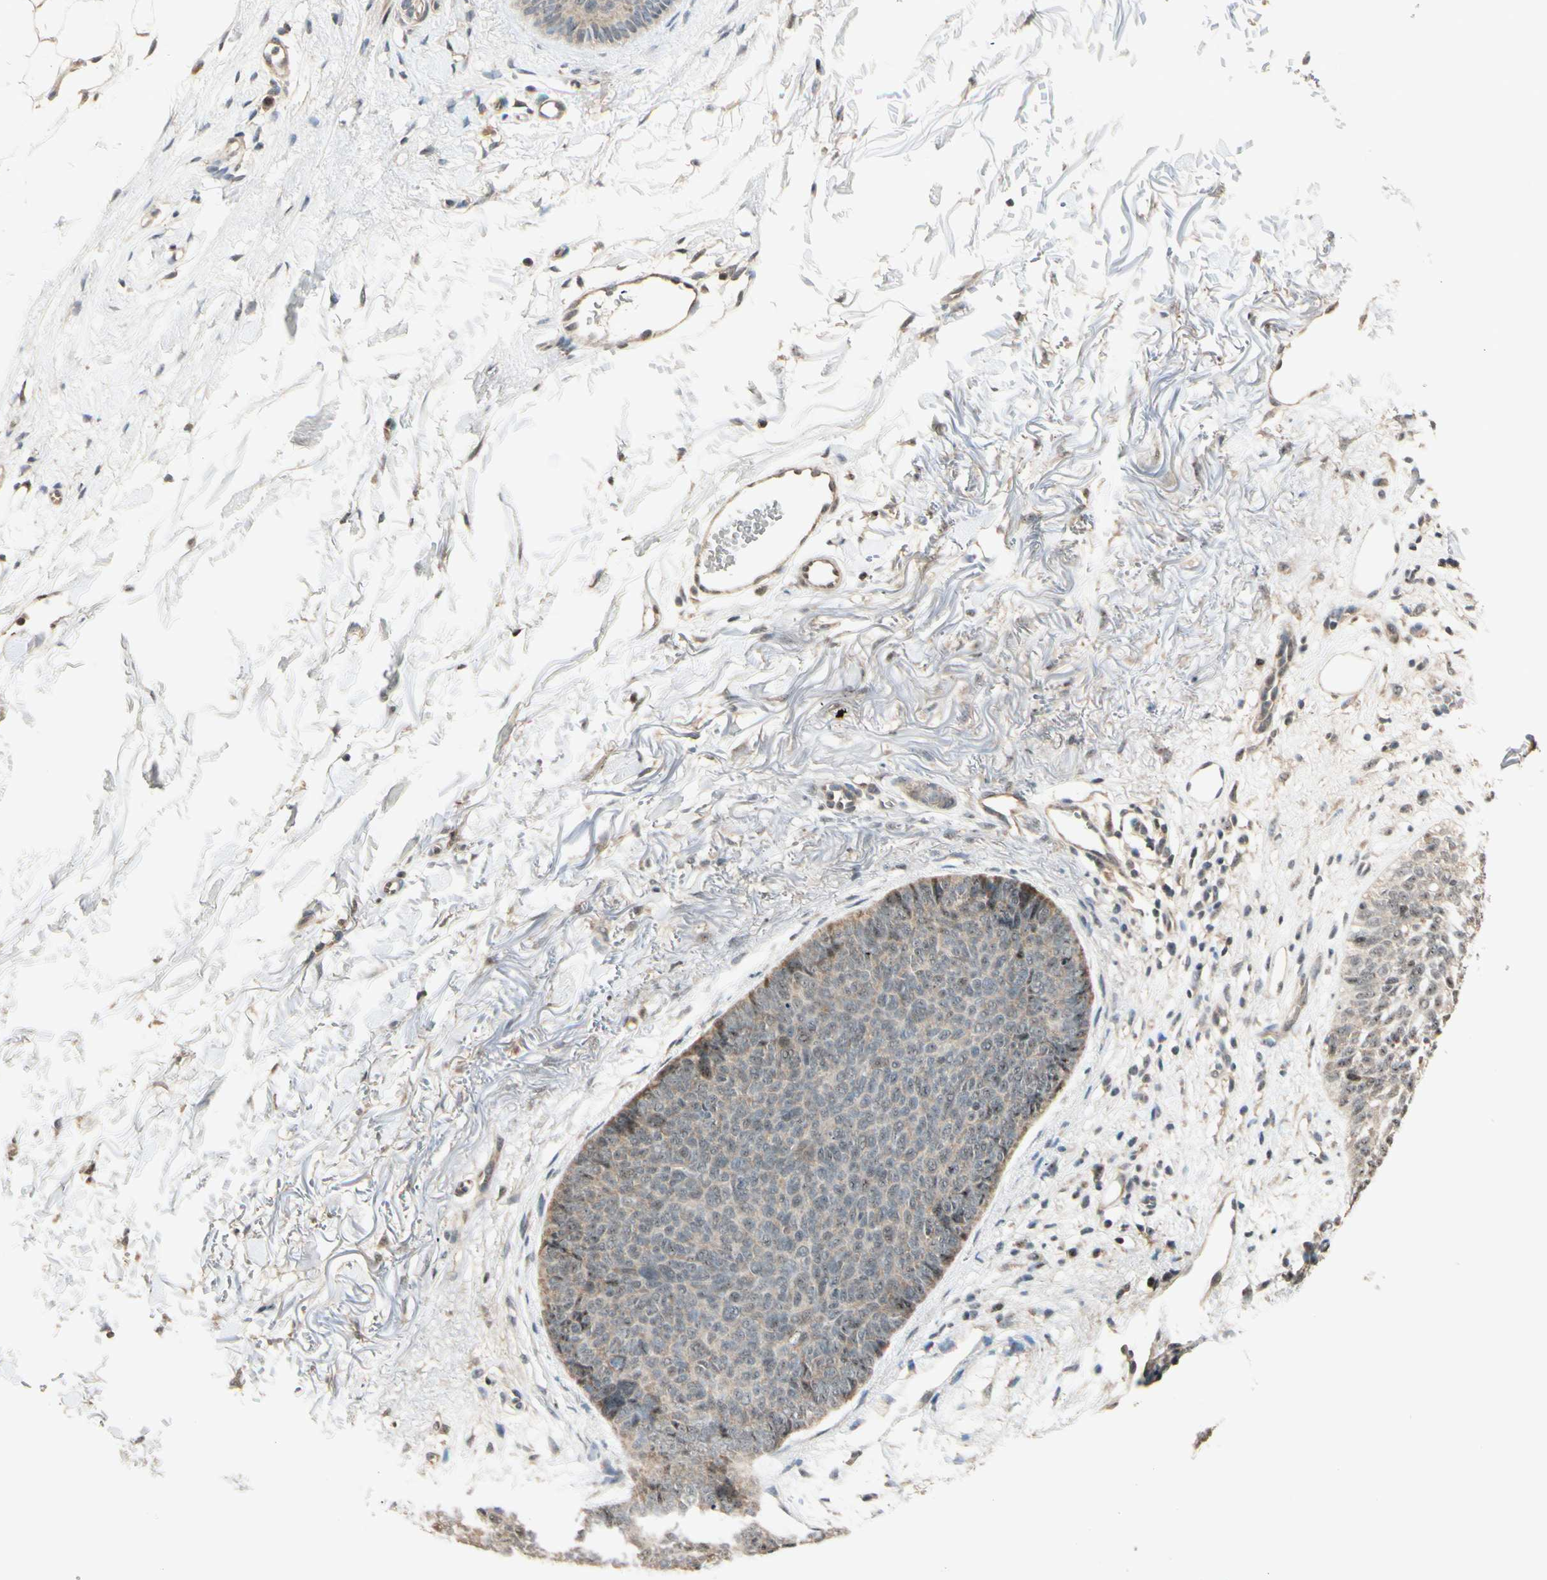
{"staining": {"intensity": "weak", "quantity": ">75%", "location": "cytoplasmic/membranous"}, "tissue": "skin cancer", "cell_type": "Tumor cells", "image_type": "cancer", "snomed": [{"axis": "morphology", "description": "Basal cell carcinoma"}, {"axis": "topography", "description": "Skin"}], "caption": "Protein staining by immunohistochemistry exhibits weak cytoplasmic/membranous staining in approximately >75% of tumor cells in skin basal cell carcinoma.", "gene": "MCPH1", "patient": {"sex": "female", "age": 70}}